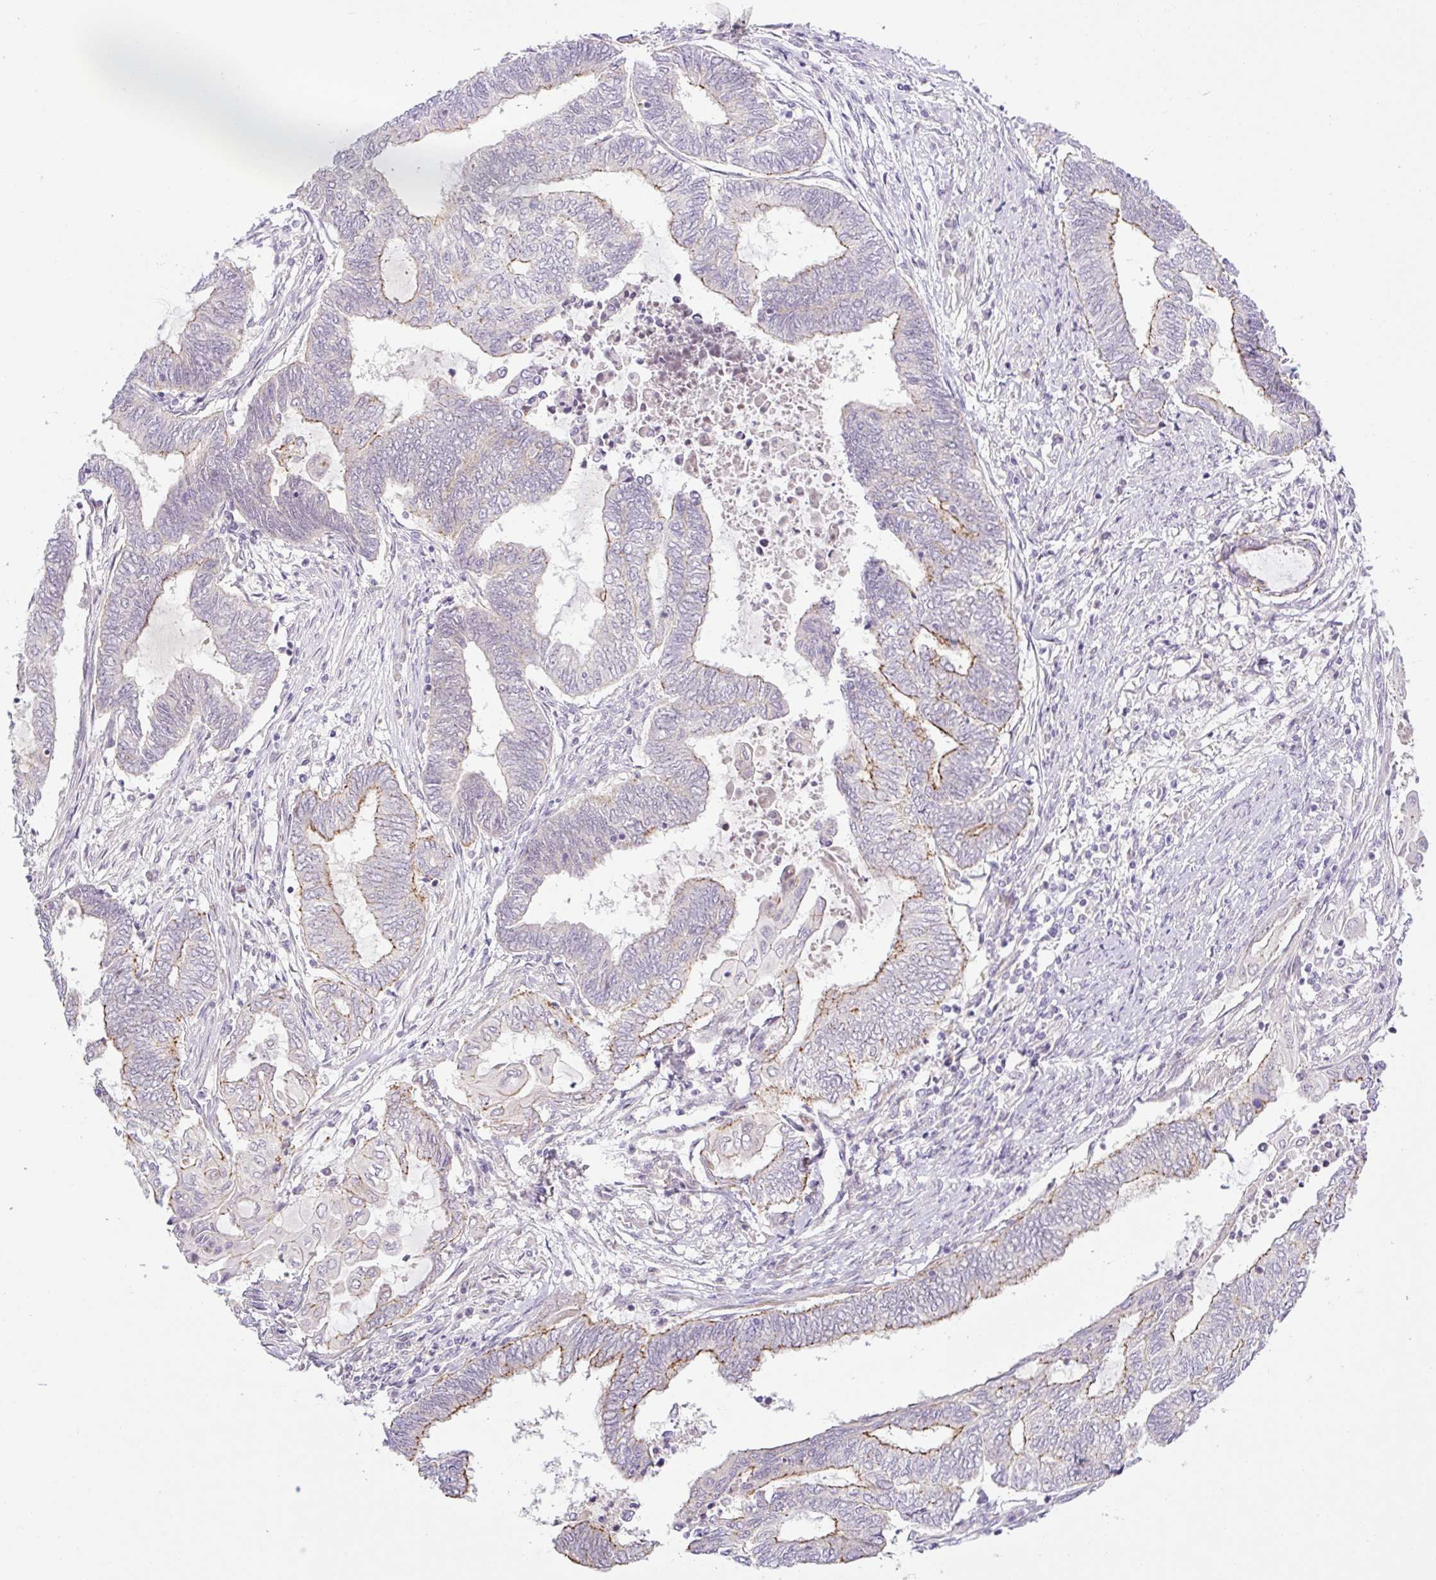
{"staining": {"intensity": "moderate", "quantity": "25%-75%", "location": "cytoplasmic/membranous"}, "tissue": "endometrial cancer", "cell_type": "Tumor cells", "image_type": "cancer", "snomed": [{"axis": "morphology", "description": "Adenocarcinoma, NOS"}, {"axis": "topography", "description": "Uterus"}, {"axis": "topography", "description": "Endometrium"}], "caption": "An IHC image of tumor tissue is shown. Protein staining in brown shows moderate cytoplasmic/membranous positivity in endometrial cancer within tumor cells.", "gene": "ICE1", "patient": {"sex": "female", "age": 70}}